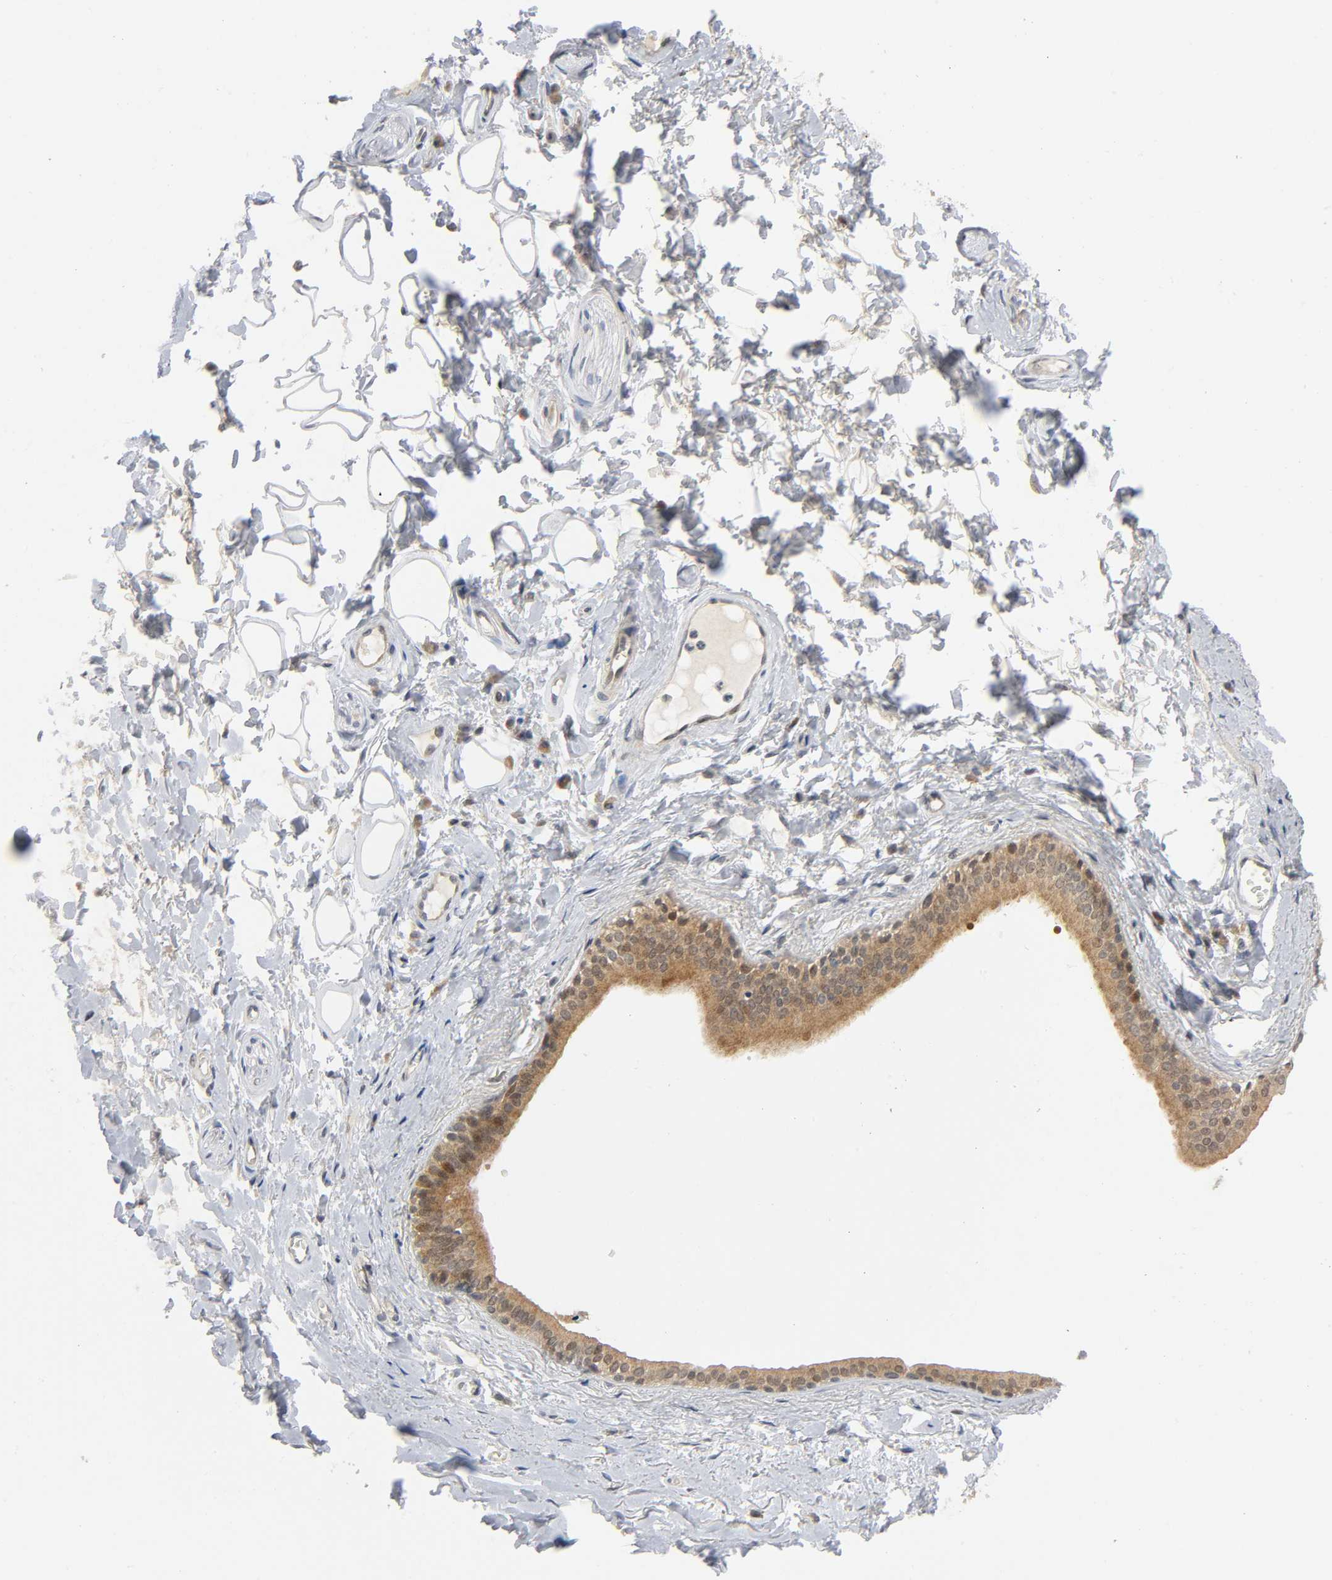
{"staining": {"intensity": "weak", "quantity": ">75%", "location": "cytoplasmic/membranous"}, "tissue": "adipose tissue", "cell_type": "Adipocytes", "image_type": "normal", "snomed": [{"axis": "morphology", "description": "Normal tissue, NOS"}, {"axis": "morphology", "description": "Inflammation, NOS"}, {"axis": "topography", "description": "Salivary gland"}, {"axis": "topography", "description": "Peripheral nerve tissue"}], "caption": "The micrograph displays immunohistochemical staining of unremarkable adipose tissue. There is weak cytoplasmic/membranous expression is identified in approximately >75% of adipocytes. (DAB = brown stain, brightfield microscopy at high magnification).", "gene": "MAPK8", "patient": {"sex": "female", "age": 75}}